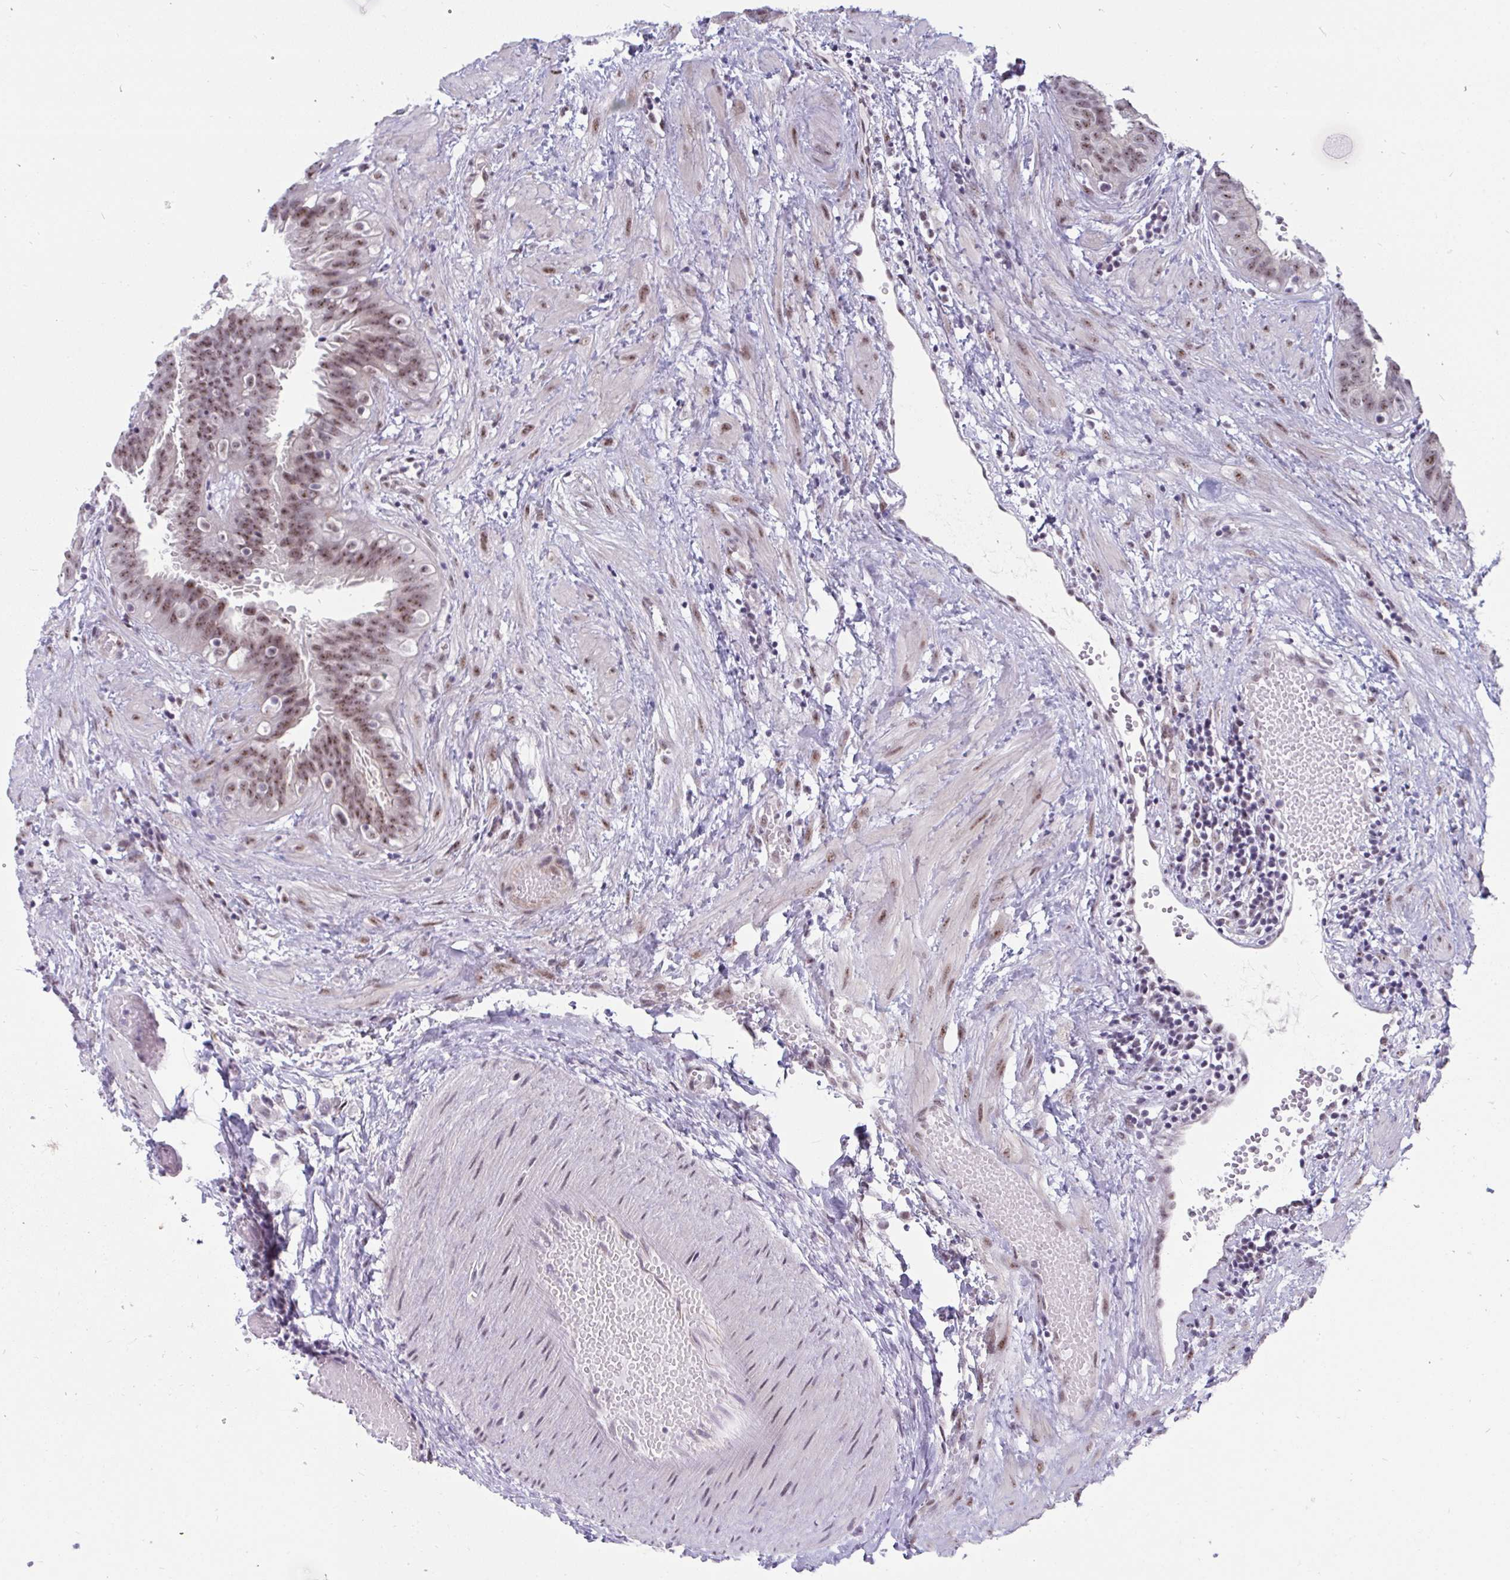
{"staining": {"intensity": "weak", "quantity": ">75%", "location": "cytoplasmic/membranous,nuclear"}, "tissue": "fallopian tube", "cell_type": "Glandular cells", "image_type": "normal", "snomed": [{"axis": "morphology", "description": "Normal tissue, NOS"}, {"axis": "topography", "description": "Fallopian tube"}], "caption": "Immunohistochemistry (IHC) histopathology image of unremarkable fallopian tube: fallopian tube stained using immunohistochemistry exhibits low levels of weak protein expression localized specifically in the cytoplasmic/membranous,nuclear of glandular cells, appearing as a cytoplasmic/membranous,nuclear brown color.", "gene": "PRR14", "patient": {"sex": "female", "age": 37}}